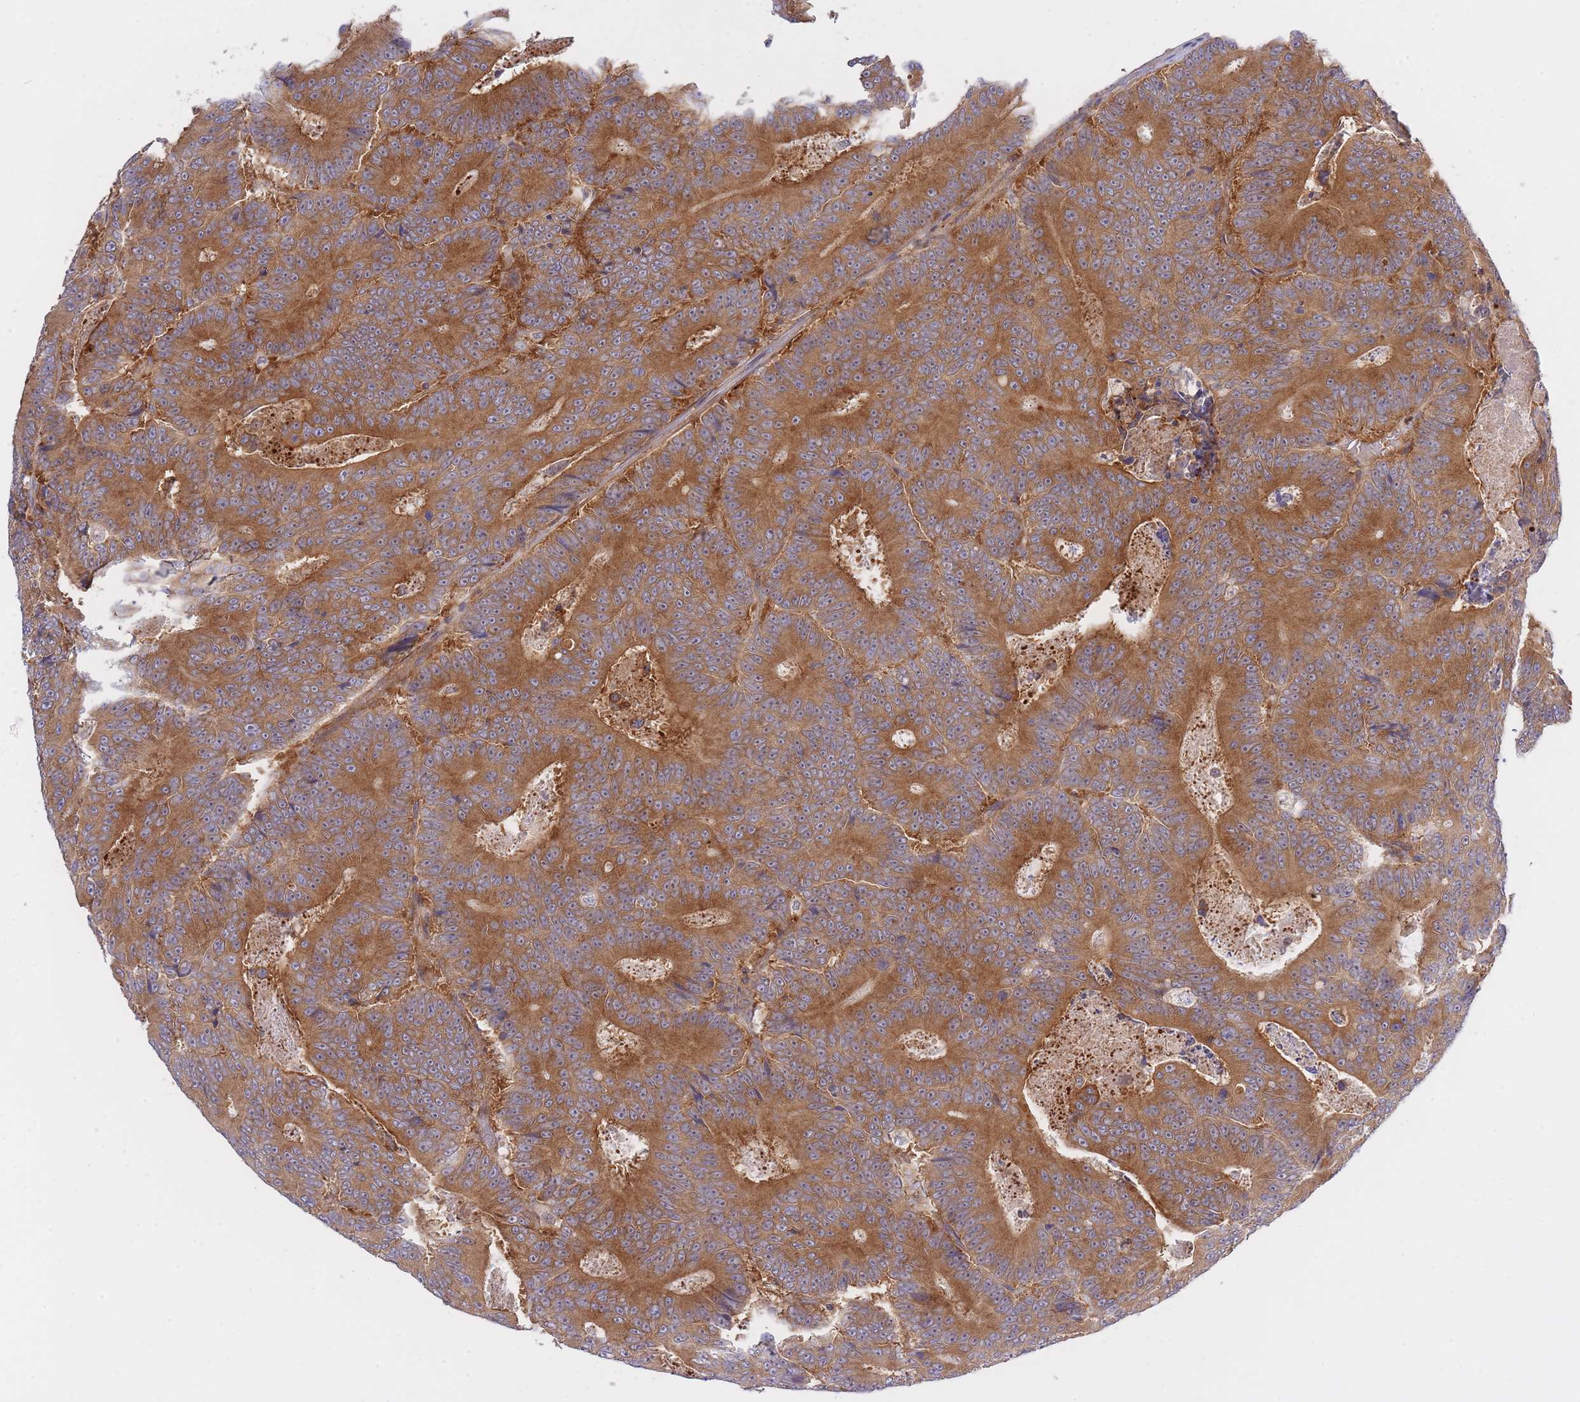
{"staining": {"intensity": "strong", "quantity": ">75%", "location": "cytoplasmic/membranous"}, "tissue": "colorectal cancer", "cell_type": "Tumor cells", "image_type": "cancer", "snomed": [{"axis": "morphology", "description": "Adenocarcinoma, NOS"}, {"axis": "topography", "description": "Colon"}], "caption": "Protein staining of adenocarcinoma (colorectal) tissue displays strong cytoplasmic/membranous staining in approximately >75% of tumor cells. The protein of interest is shown in brown color, while the nuclei are stained blue.", "gene": "EIF2B2", "patient": {"sex": "male", "age": 83}}